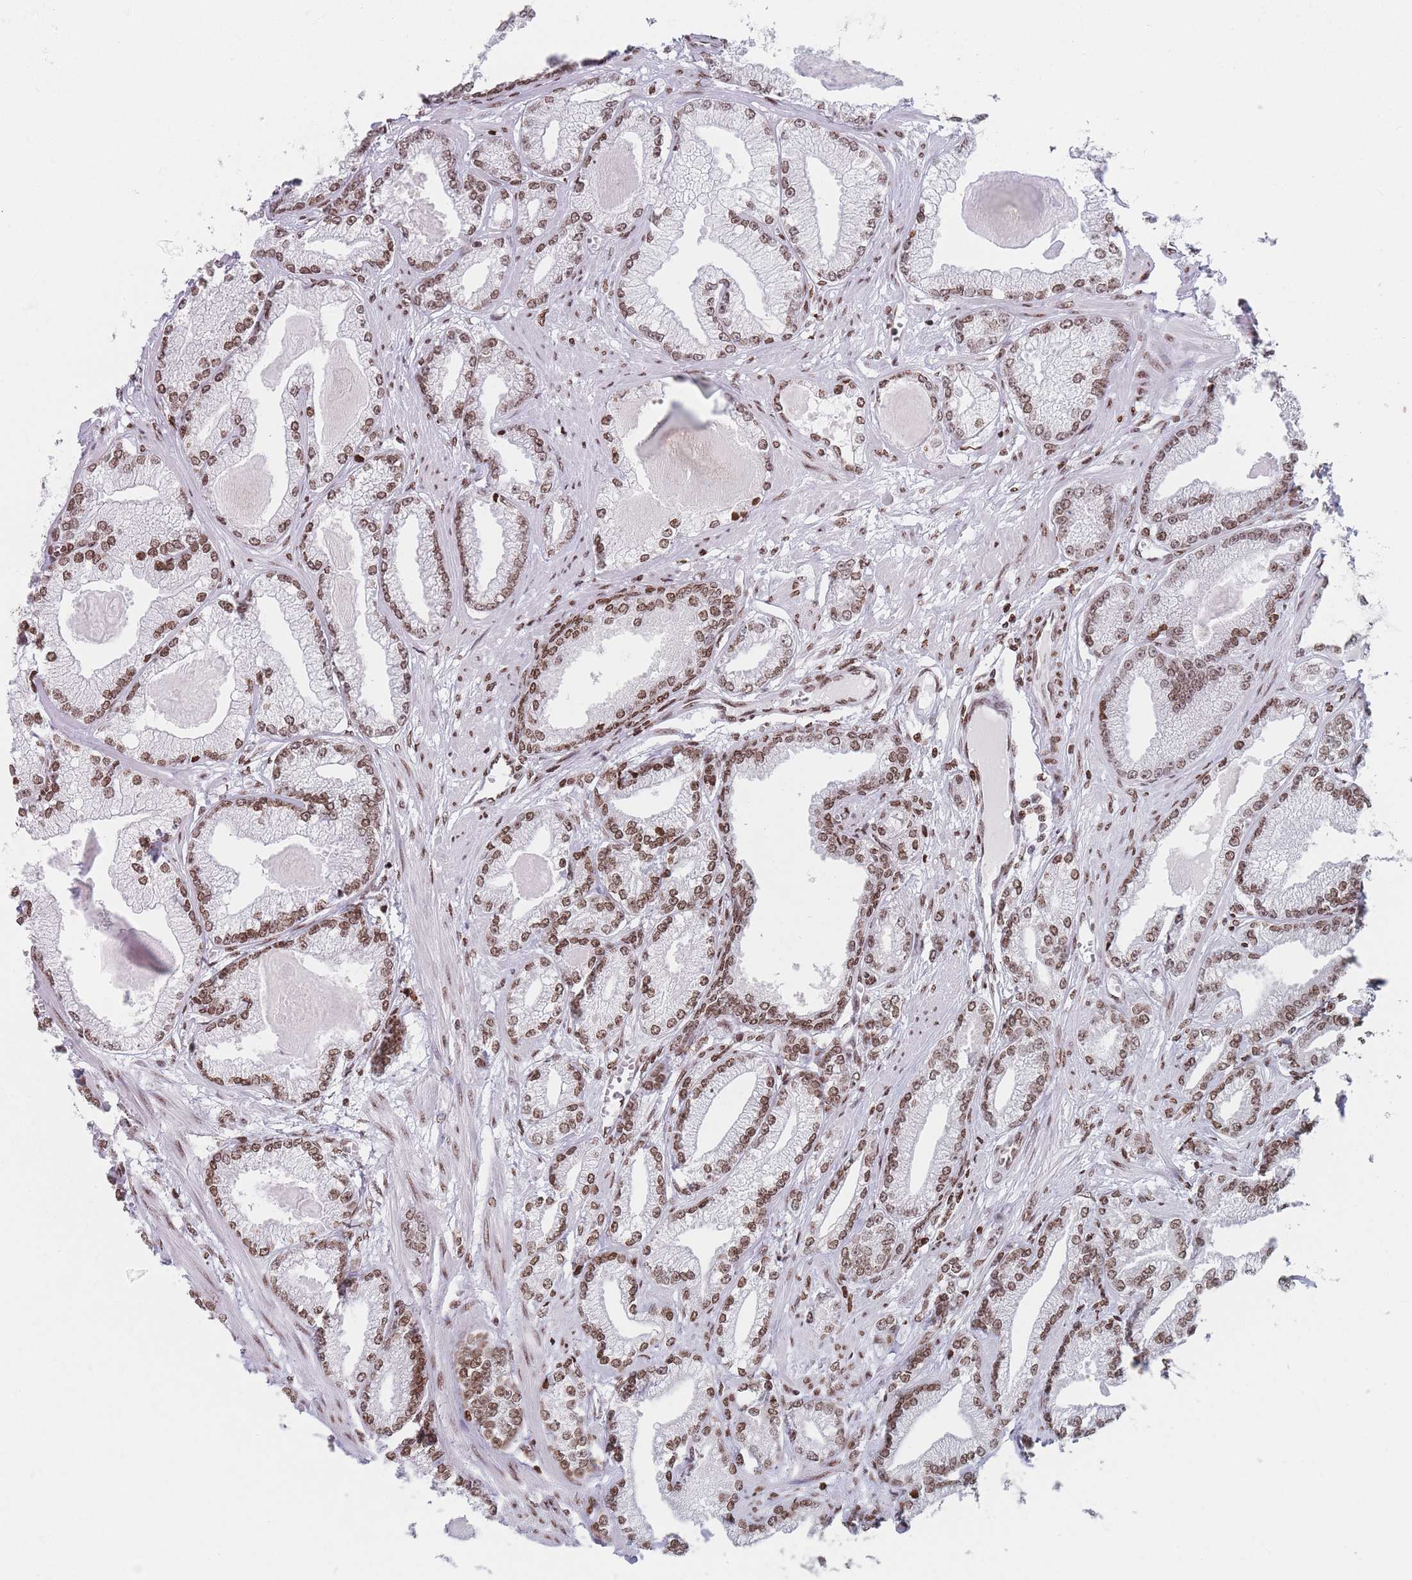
{"staining": {"intensity": "moderate", "quantity": ">75%", "location": "nuclear"}, "tissue": "prostate cancer", "cell_type": "Tumor cells", "image_type": "cancer", "snomed": [{"axis": "morphology", "description": "Adenocarcinoma, Low grade"}, {"axis": "topography", "description": "Prostate"}], "caption": "There is medium levels of moderate nuclear staining in tumor cells of prostate low-grade adenocarcinoma, as demonstrated by immunohistochemical staining (brown color).", "gene": "AK9", "patient": {"sex": "male", "age": 64}}